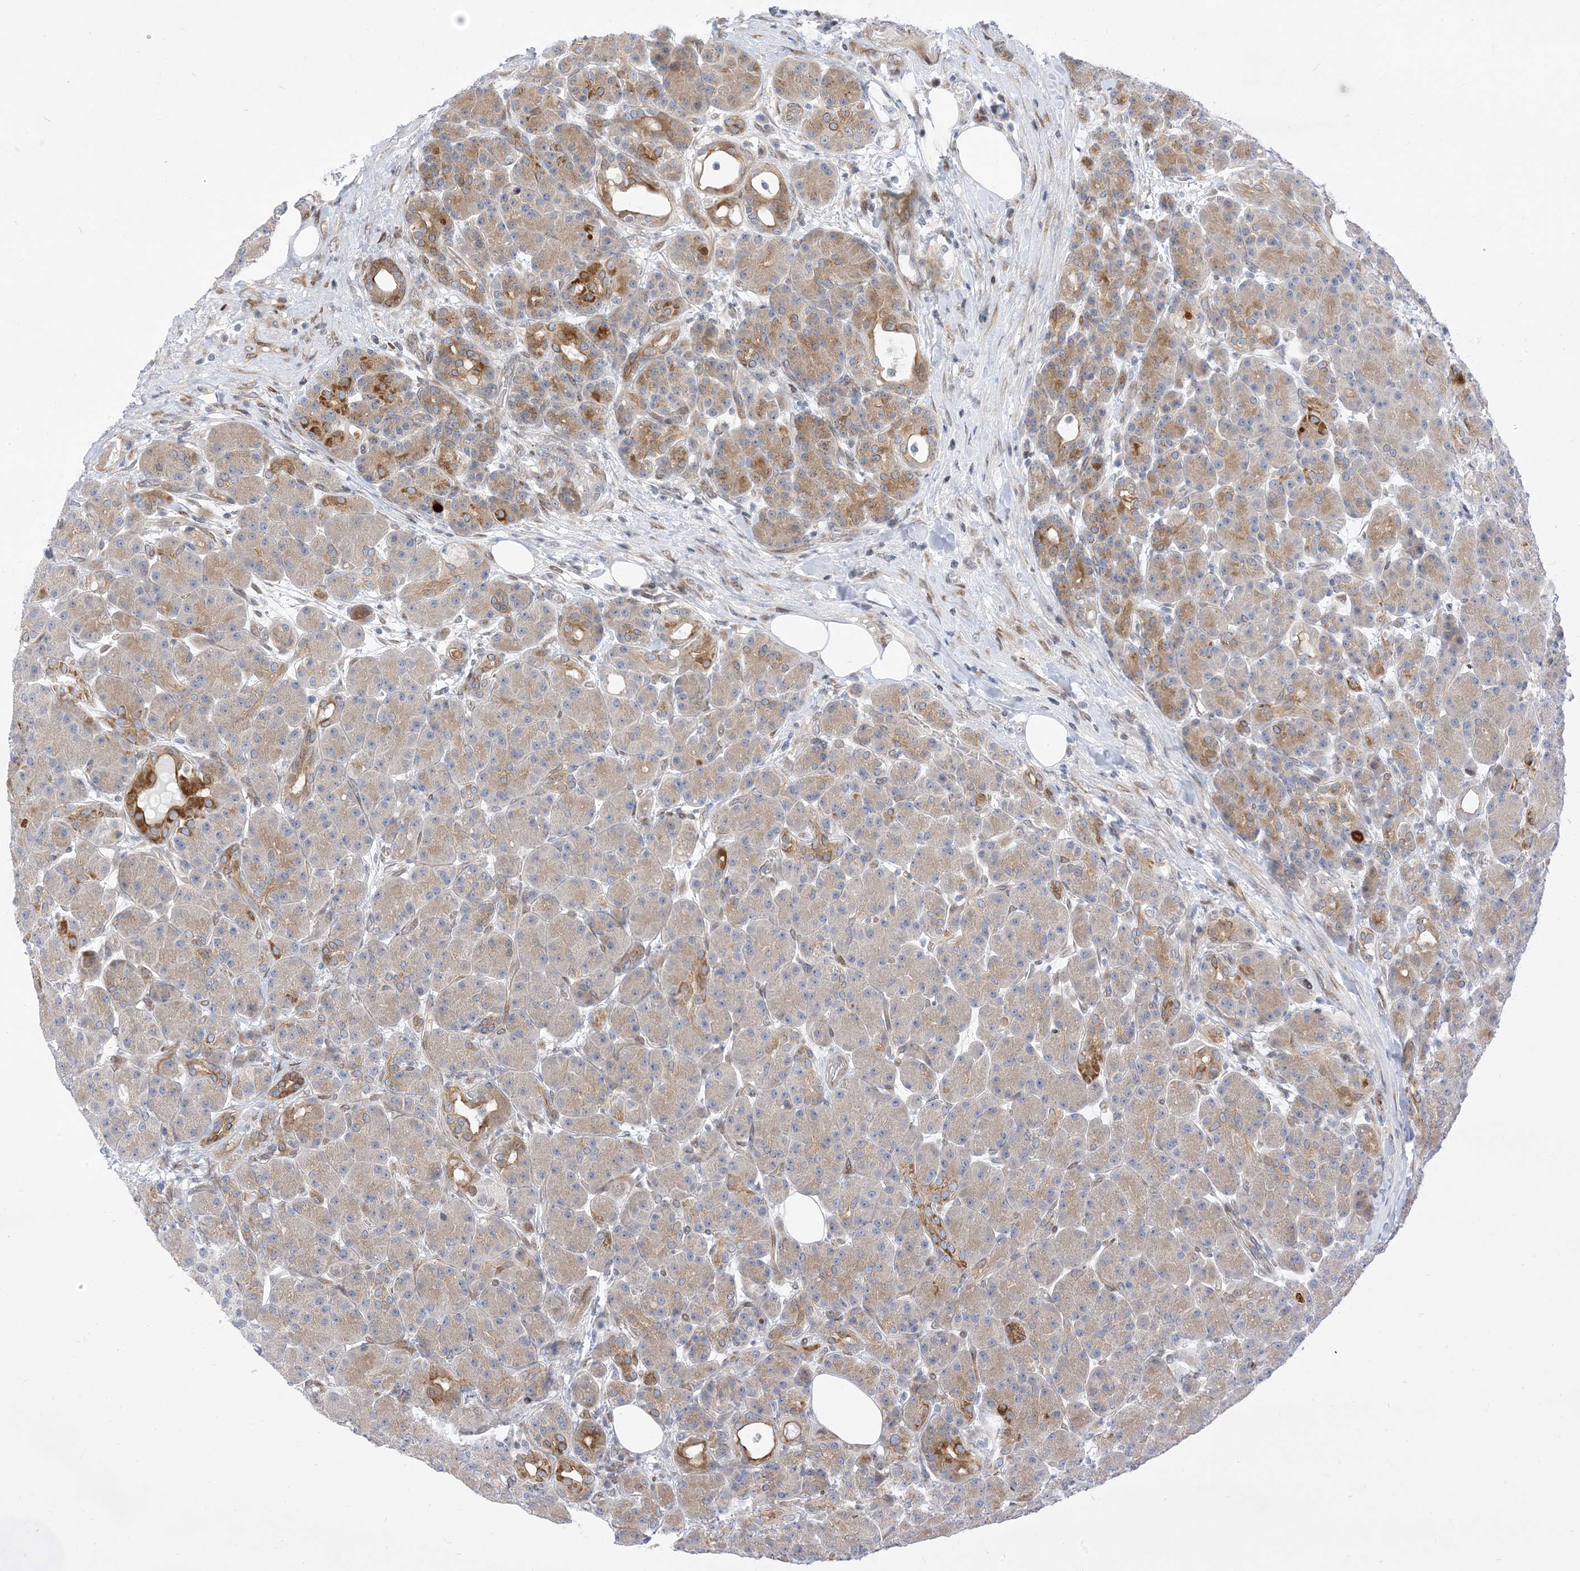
{"staining": {"intensity": "moderate", "quantity": "25%-75%", "location": "cytoplasmic/membranous"}, "tissue": "pancreas", "cell_type": "Exocrine glandular cells", "image_type": "normal", "snomed": [{"axis": "morphology", "description": "Normal tissue, NOS"}, {"axis": "topography", "description": "Pancreas"}], "caption": "Moderate cytoplasmic/membranous positivity is present in approximately 25%-75% of exocrine glandular cells in normal pancreas. Immunohistochemistry (ihc) stains the protein of interest in brown and the nuclei are stained blue.", "gene": "TYSND1", "patient": {"sex": "male", "age": 63}}